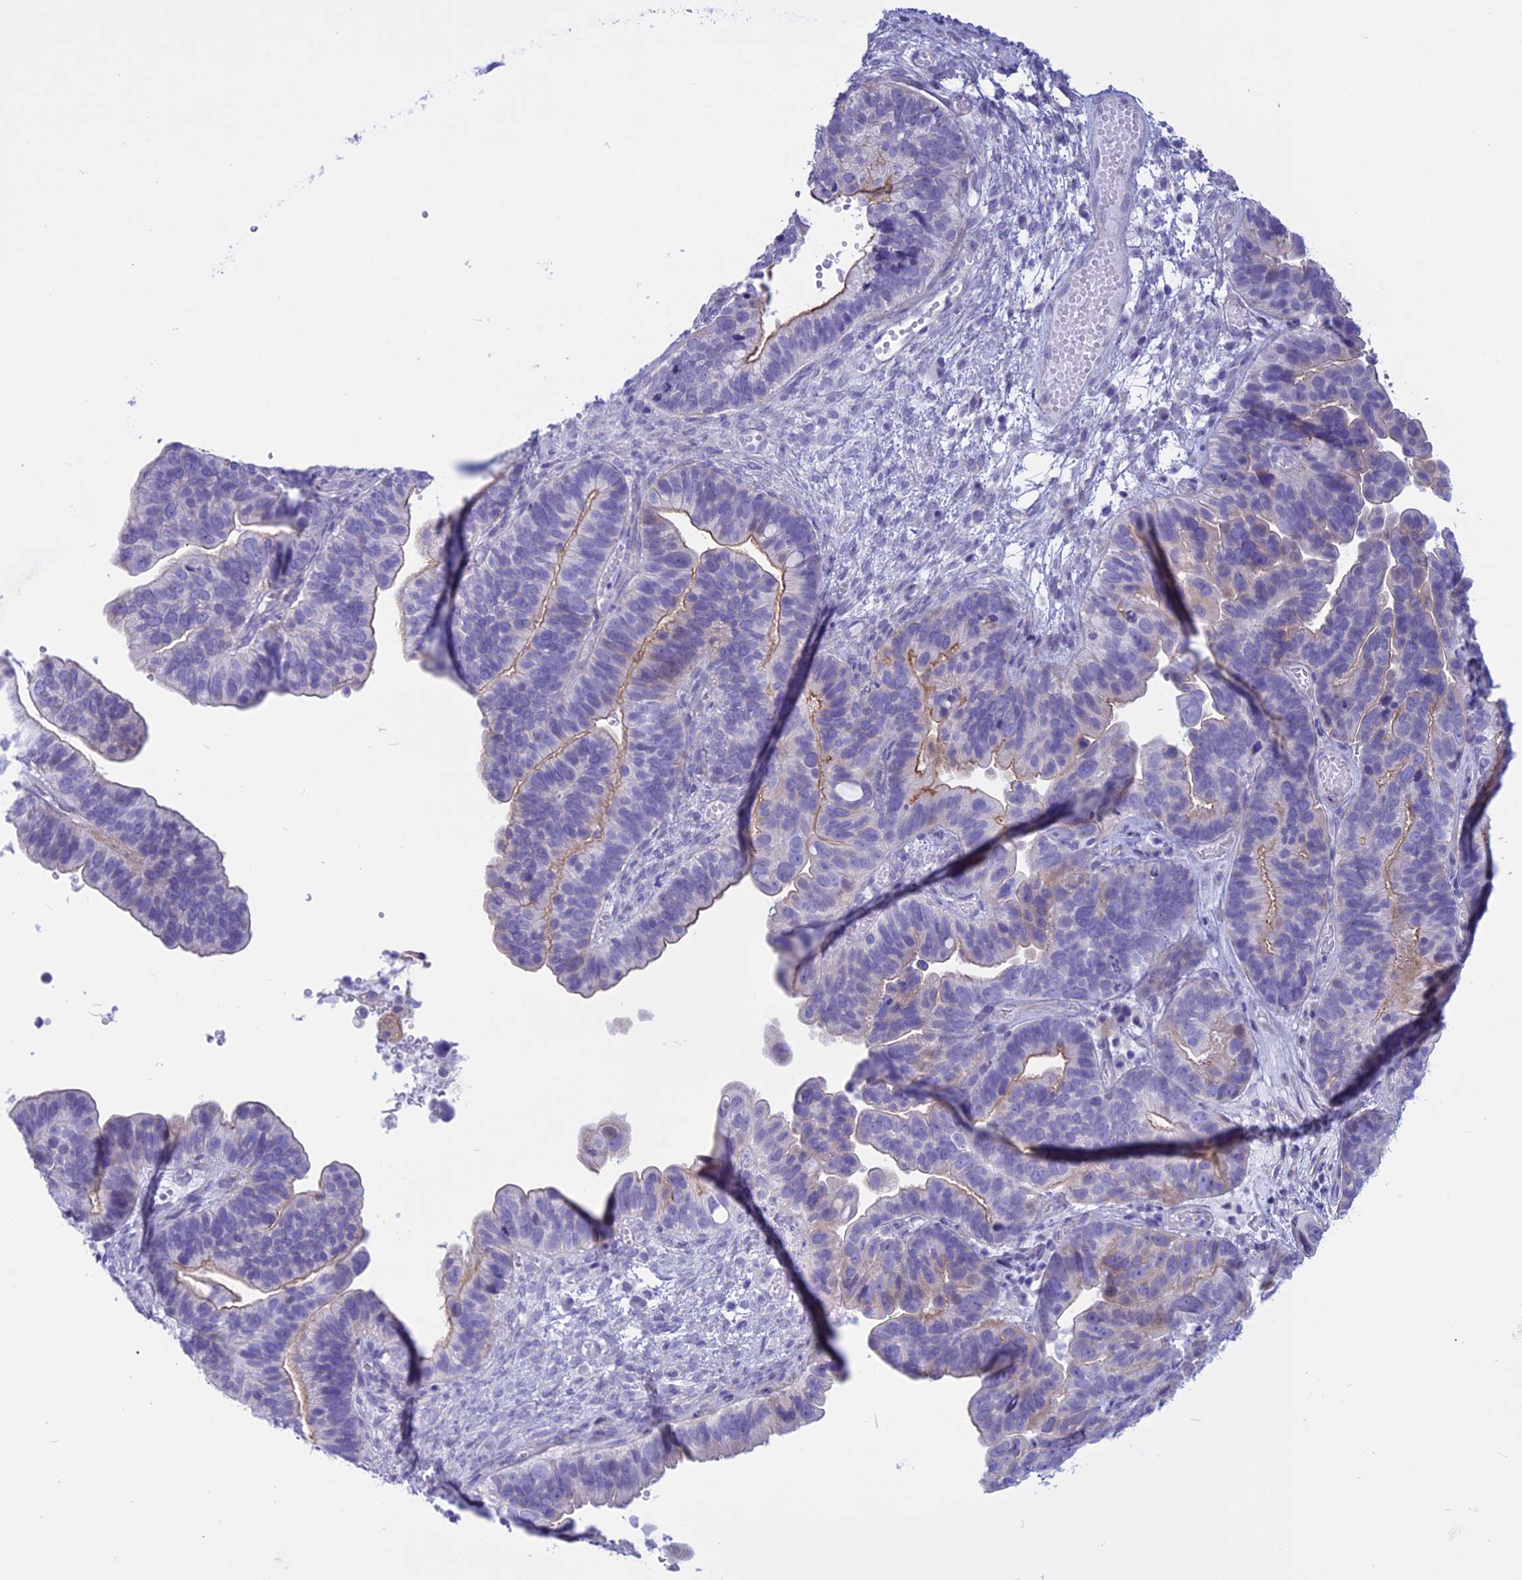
{"staining": {"intensity": "negative", "quantity": "none", "location": "none"}, "tissue": "ovarian cancer", "cell_type": "Tumor cells", "image_type": "cancer", "snomed": [{"axis": "morphology", "description": "Cystadenocarcinoma, serous, NOS"}, {"axis": "topography", "description": "Ovary"}], "caption": "Protein analysis of serous cystadenocarcinoma (ovarian) reveals no significant positivity in tumor cells.", "gene": "SPHKAP", "patient": {"sex": "female", "age": 56}}